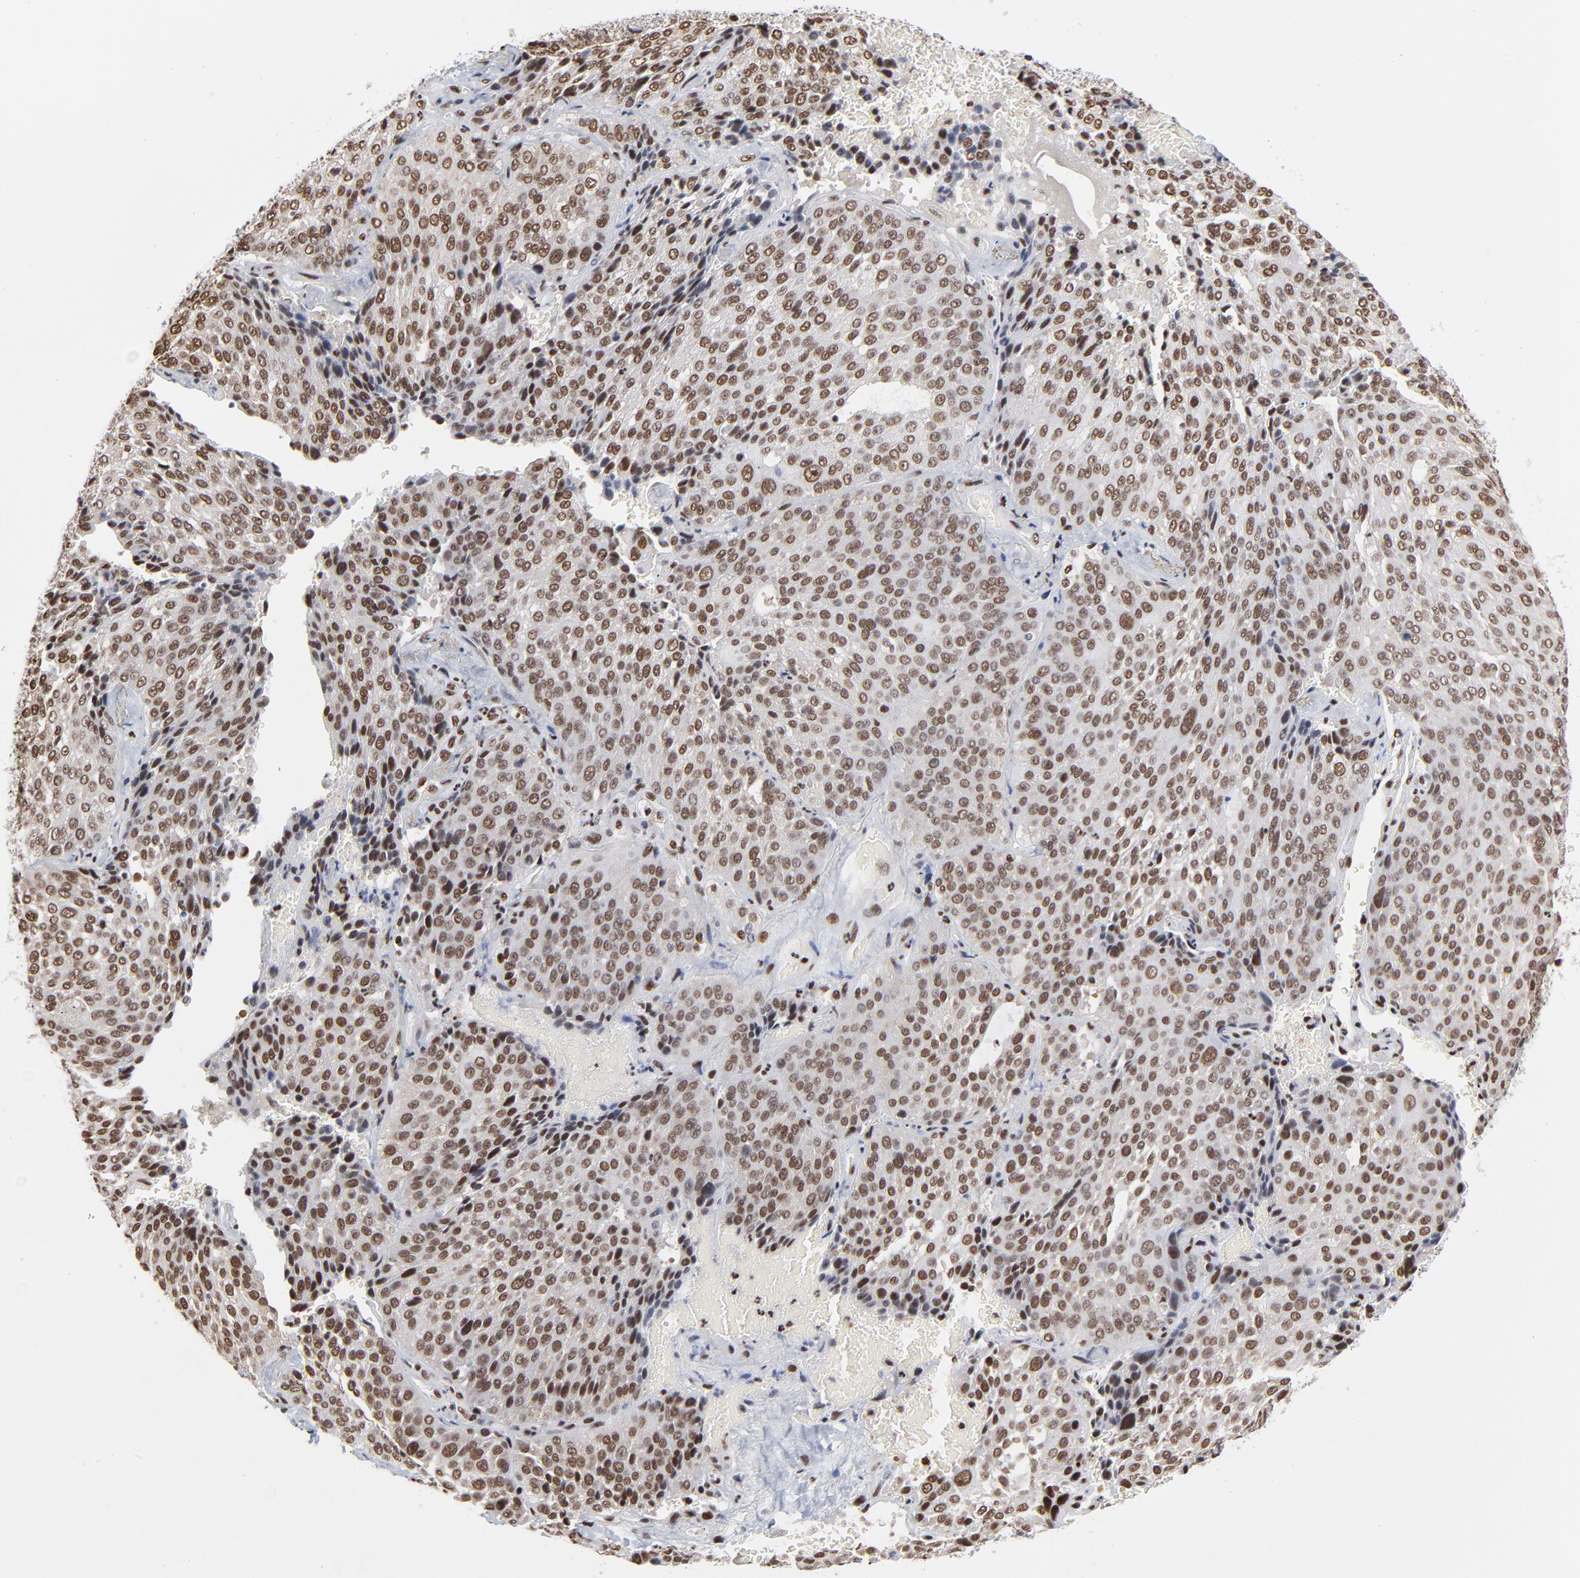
{"staining": {"intensity": "strong", "quantity": ">75%", "location": "nuclear"}, "tissue": "lung cancer", "cell_type": "Tumor cells", "image_type": "cancer", "snomed": [{"axis": "morphology", "description": "Squamous cell carcinoma, NOS"}, {"axis": "topography", "description": "Lung"}], "caption": "Tumor cells display high levels of strong nuclear staining in approximately >75% of cells in squamous cell carcinoma (lung).", "gene": "CREB1", "patient": {"sex": "male", "age": 54}}